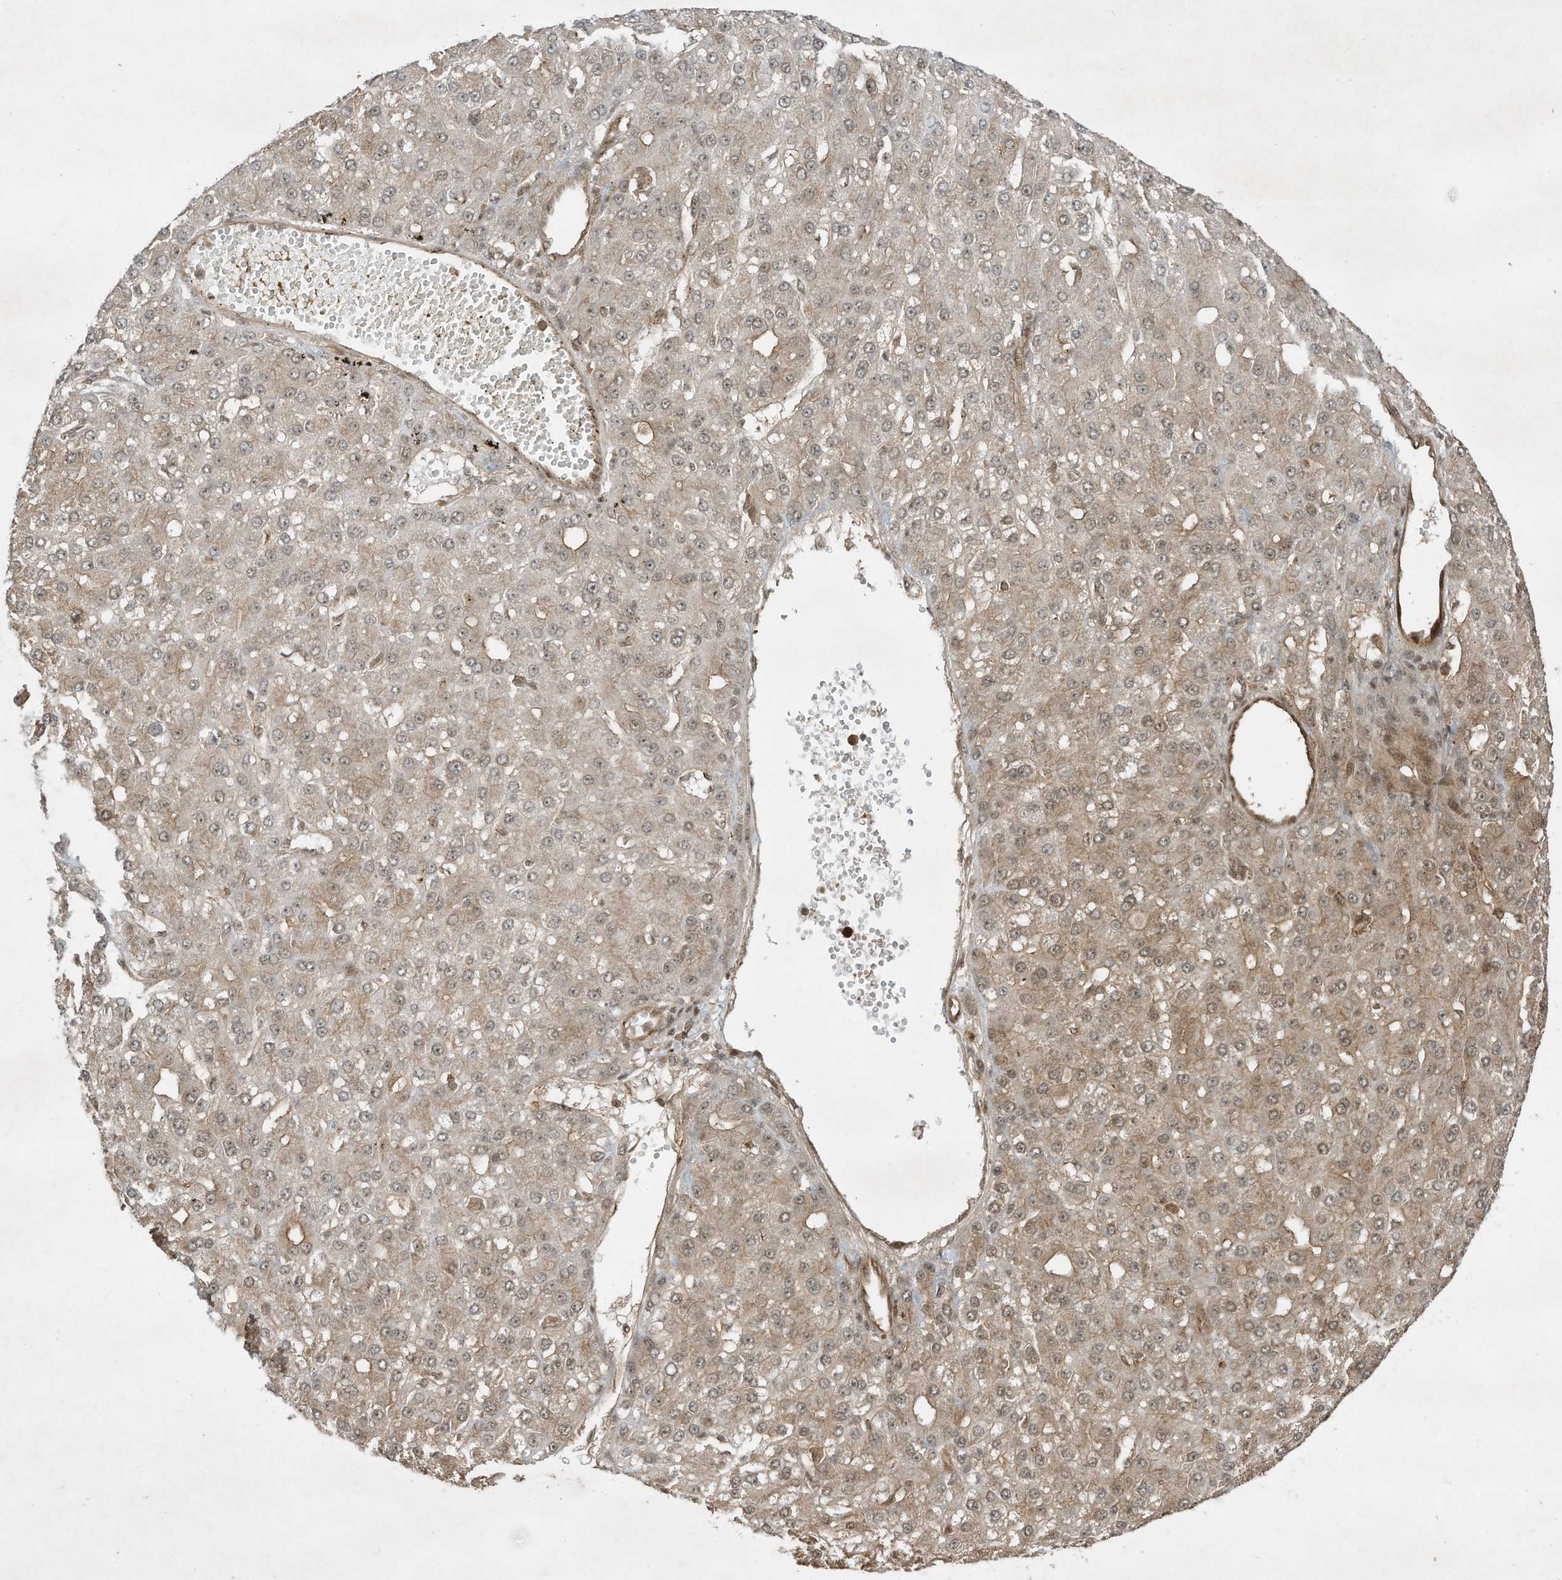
{"staining": {"intensity": "weak", "quantity": "25%-75%", "location": "cytoplasmic/membranous"}, "tissue": "liver cancer", "cell_type": "Tumor cells", "image_type": "cancer", "snomed": [{"axis": "morphology", "description": "Carcinoma, Hepatocellular, NOS"}, {"axis": "topography", "description": "Liver"}], "caption": "High-power microscopy captured an immunohistochemistry (IHC) histopathology image of liver cancer (hepatocellular carcinoma), revealing weak cytoplasmic/membranous expression in about 25%-75% of tumor cells.", "gene": "CERT1", "patient": {"sex": "male", "age": 67}}